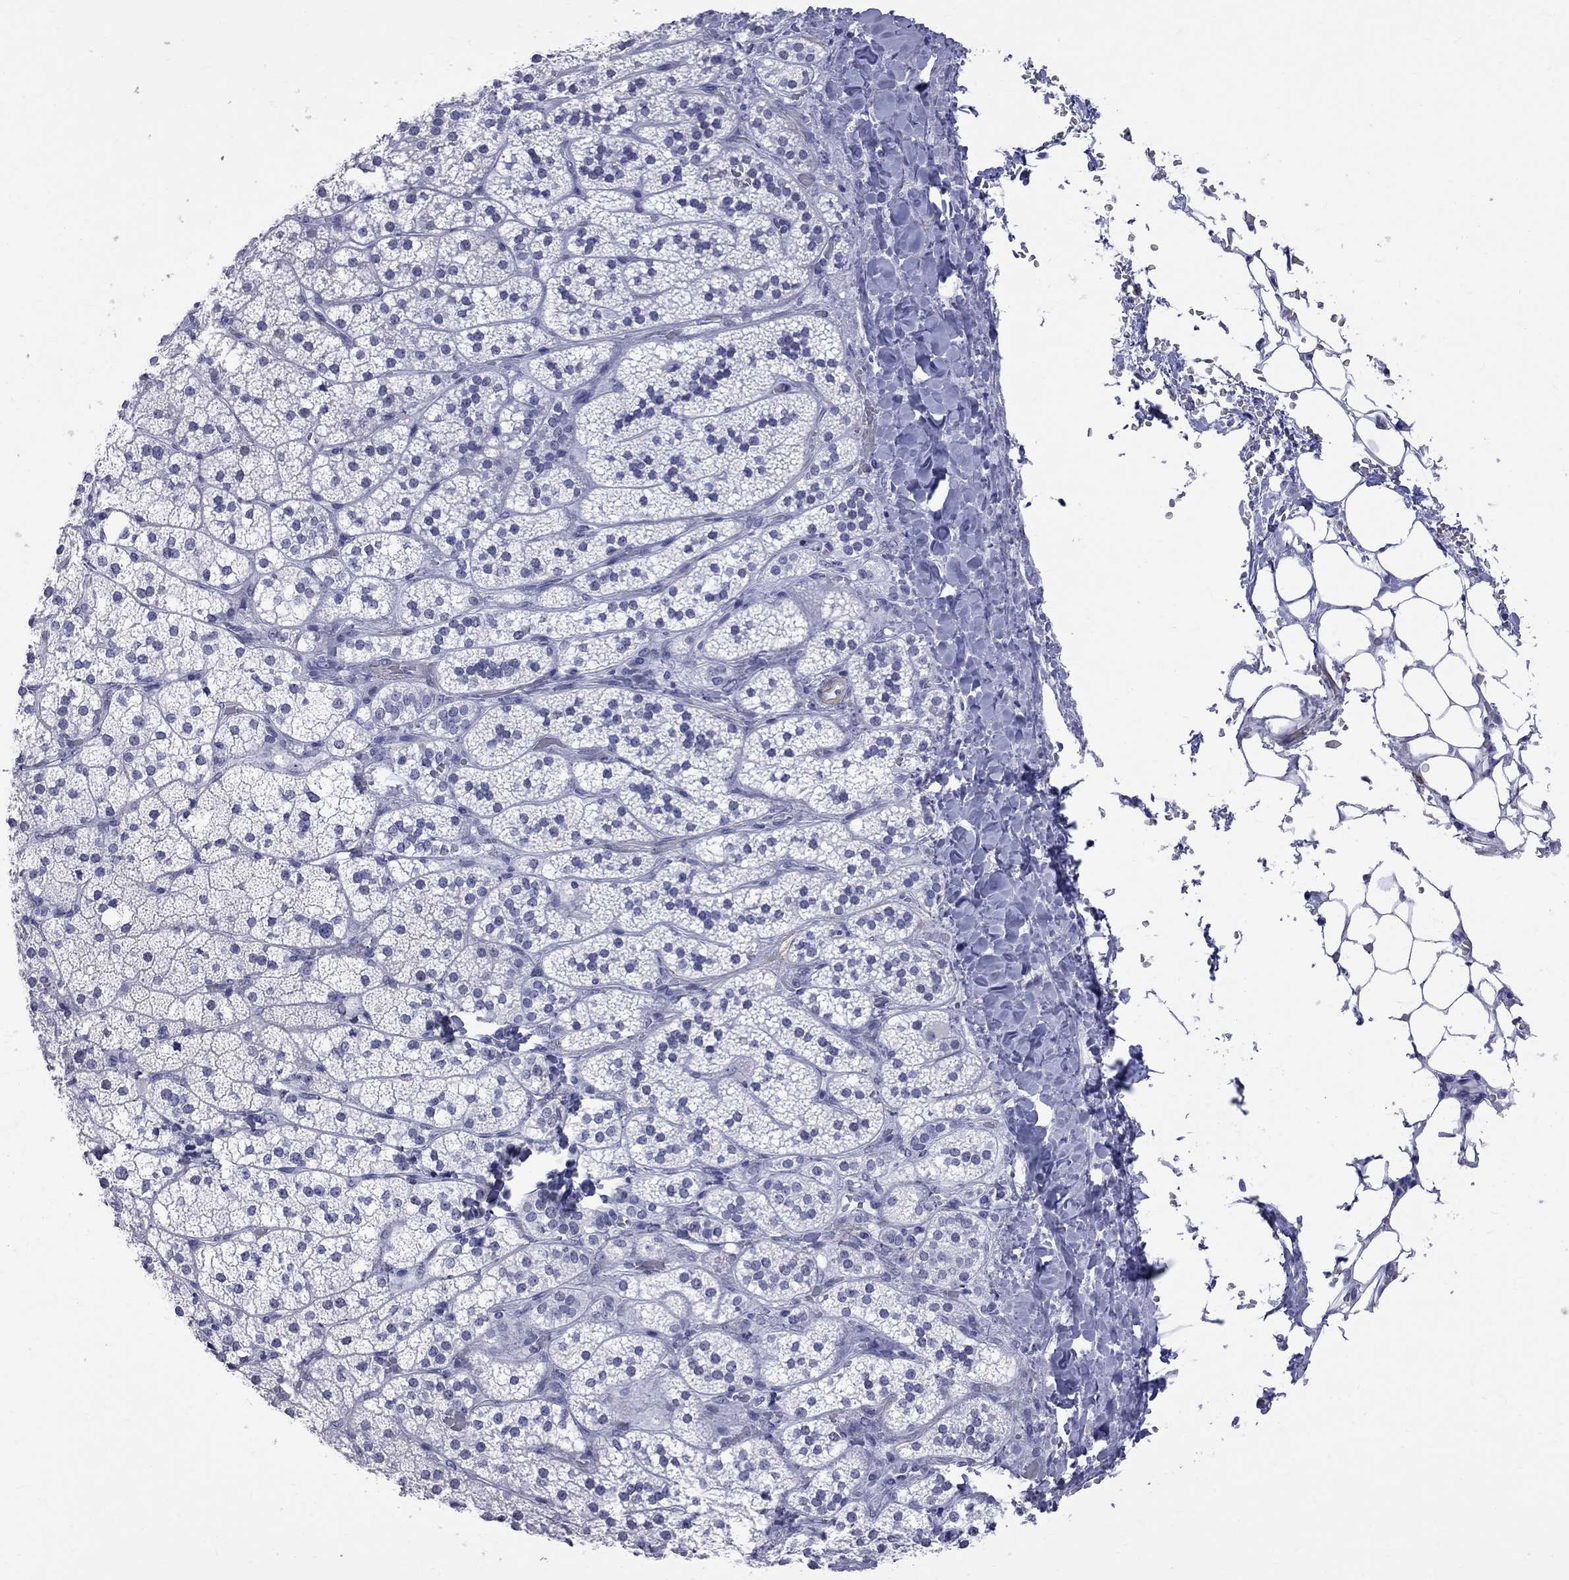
{"staining": {"intensity": "negative", "quantity": "none", "location": "none"}, "tissue": "adrenal gland", "cell_type": "Glandular cells", "image_type": "normal", "snomed": [{"axis": "morphology", "description": "Normal tissue, NOS"}, {"axis": "topography", "description": "Adrenal gland"}], "caption": "Glandular cells show no significant protein expression in normal adrenal gland.", "gene": "BPIFB1", "patient": {"sex": "male", "age": 53}}